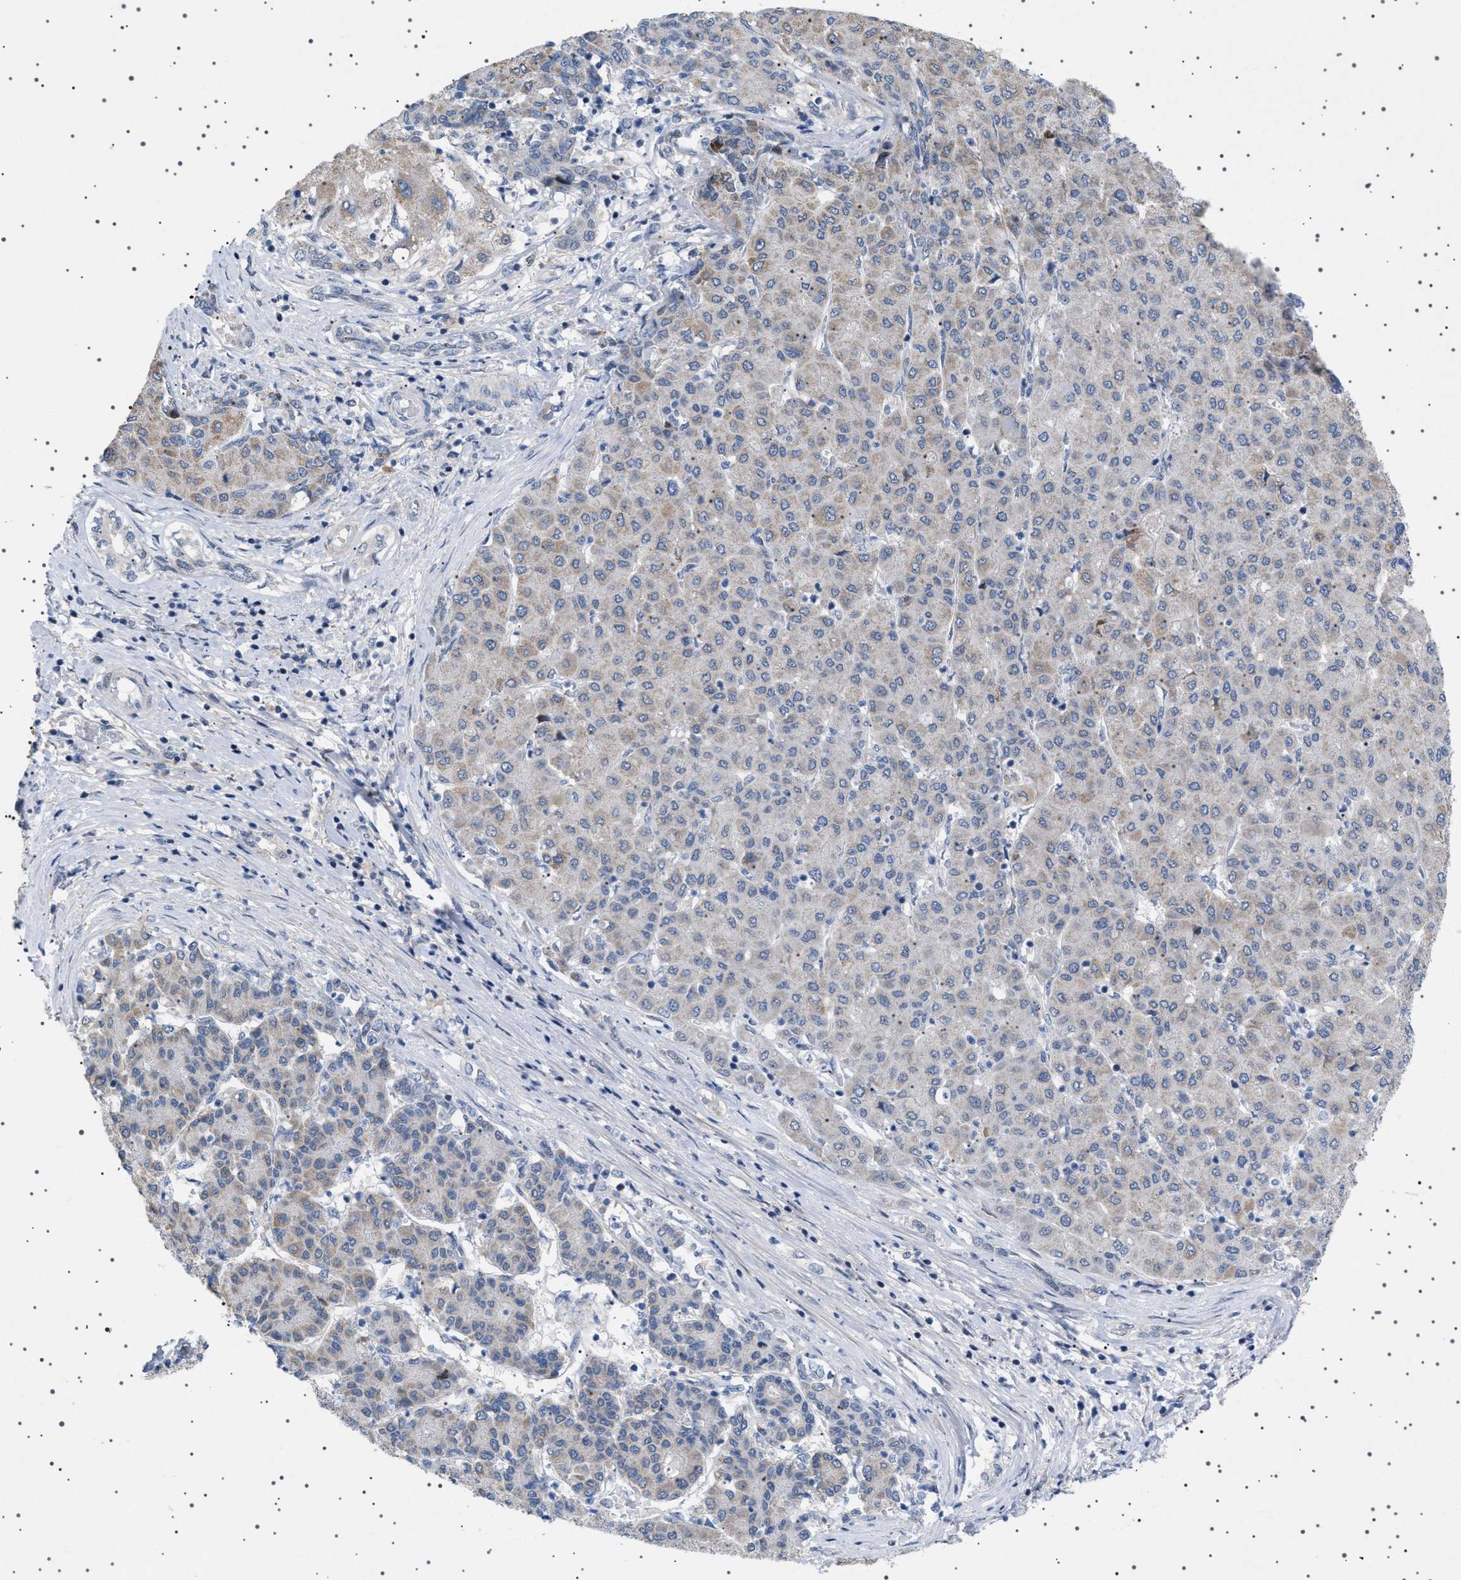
{"staining": {"intensity": "weak", "quantity": "<25%", "location": "cytoplasmic/membranous"}, "tissue": "liver cancer", "cell_type": "Tumor cells", "image_type": "cancer", "snomed": [{"axis": "morphology", "description": "Carcinoma, Hepatocellular, NOS"}, {"axis": "topography", "description": "Liver"}], "caption": "DAB (3,3'-diaminobenzidine) immunohistochemical staining of human liver hepatocellular carcinoma exhibits no significant positivity in tumor cells.", "gene": "HTR1A", "patient": {"sex": "male", "age": 65}}